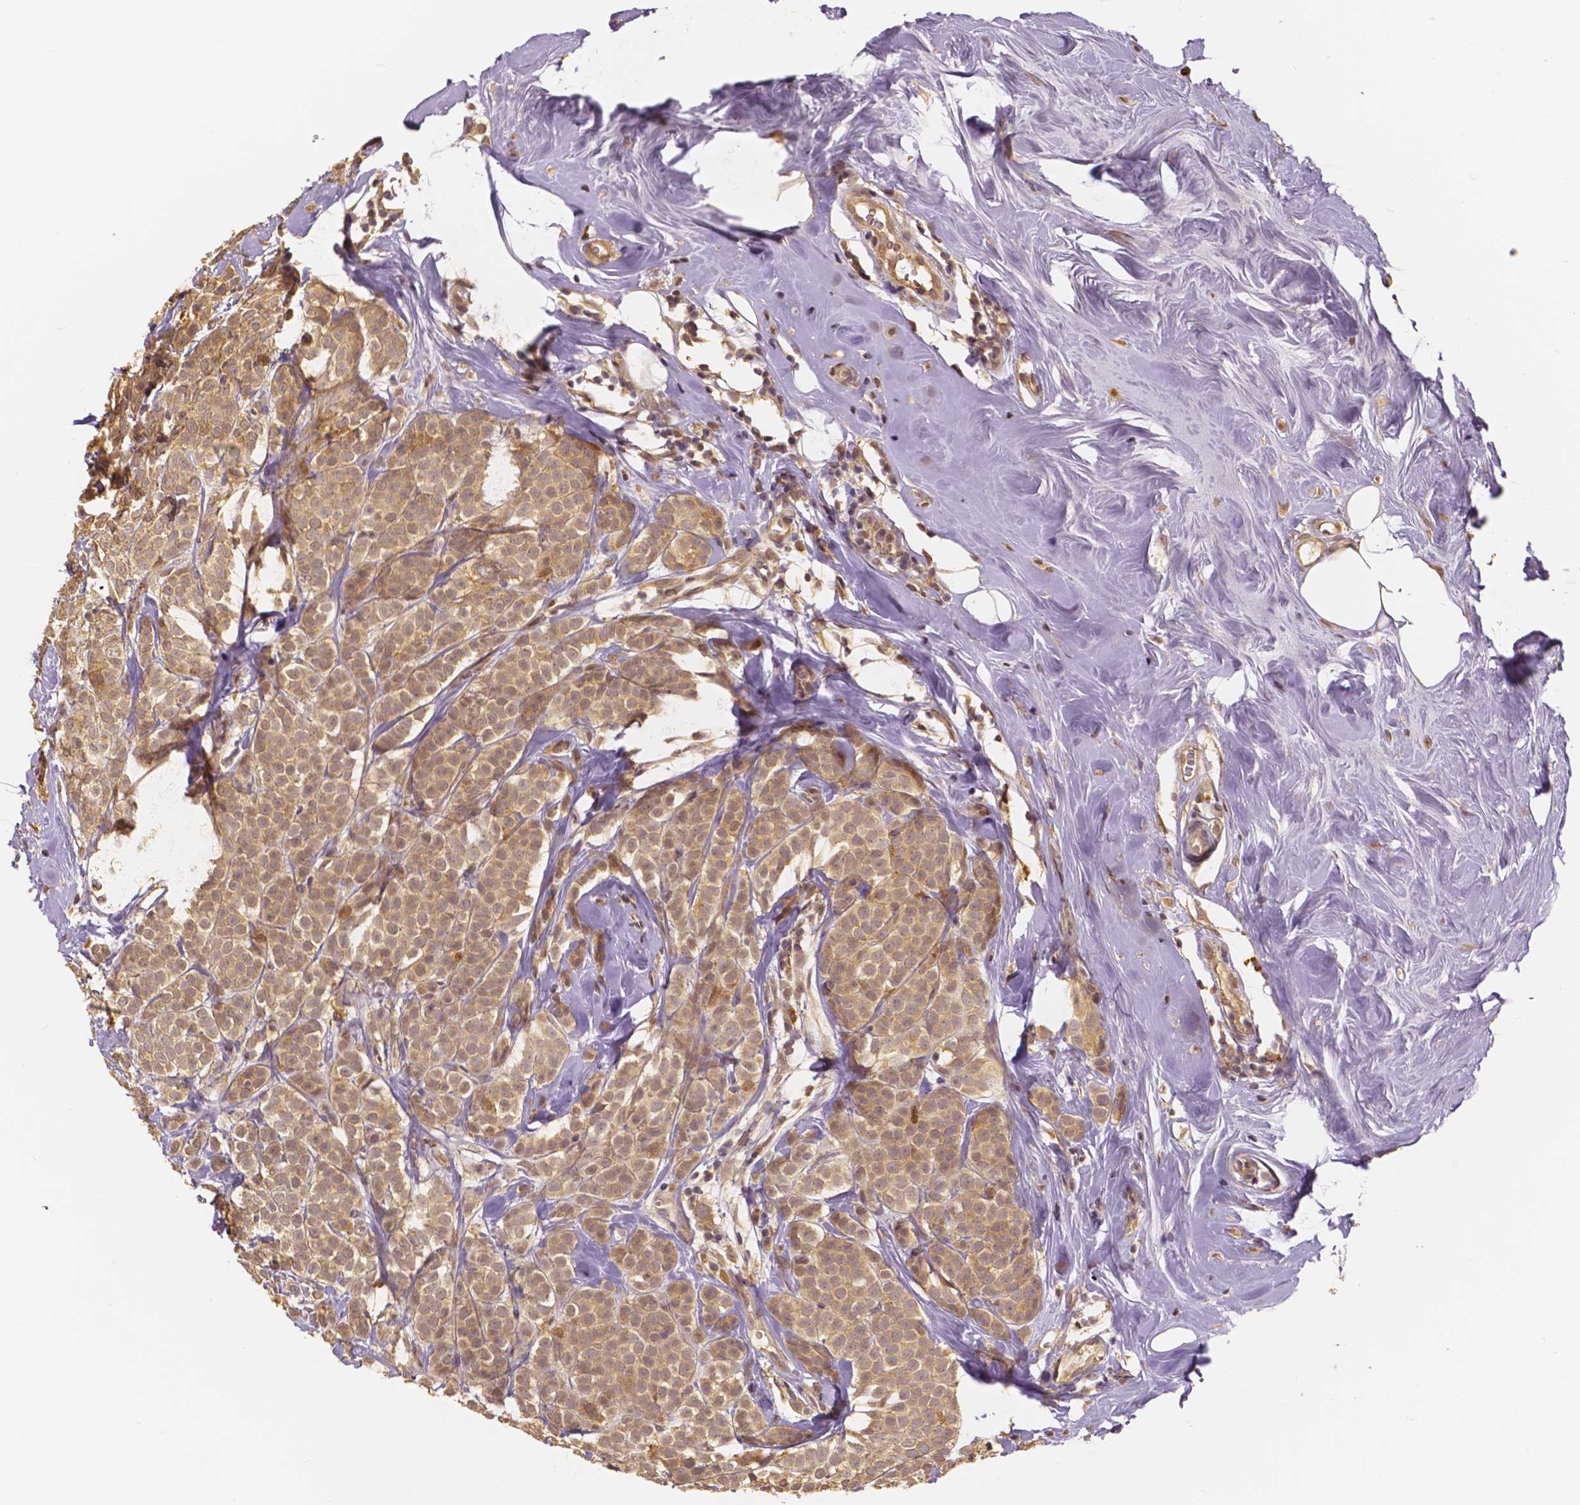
{"staining": {"intensity": "moderate", "quantity": ">75%", "location": "cytoplasmic/membranous,nuclear"}, "tissue": "breast cancer", "cell_type": "Tumor cells", "image_type": "cancer", "snomed": [{"axis": "morphology", "description": "Lobular carcinoma"}, {"axis": "topography", "description": "Breast"}], "caption": "Breast cancer tissue demonstrates moderate cytoplasmic/membranous and nuclear expression in approximately >75% of tumor cells", "gene": "USP9X", "patient": {"sex": "female", "age": 49}}